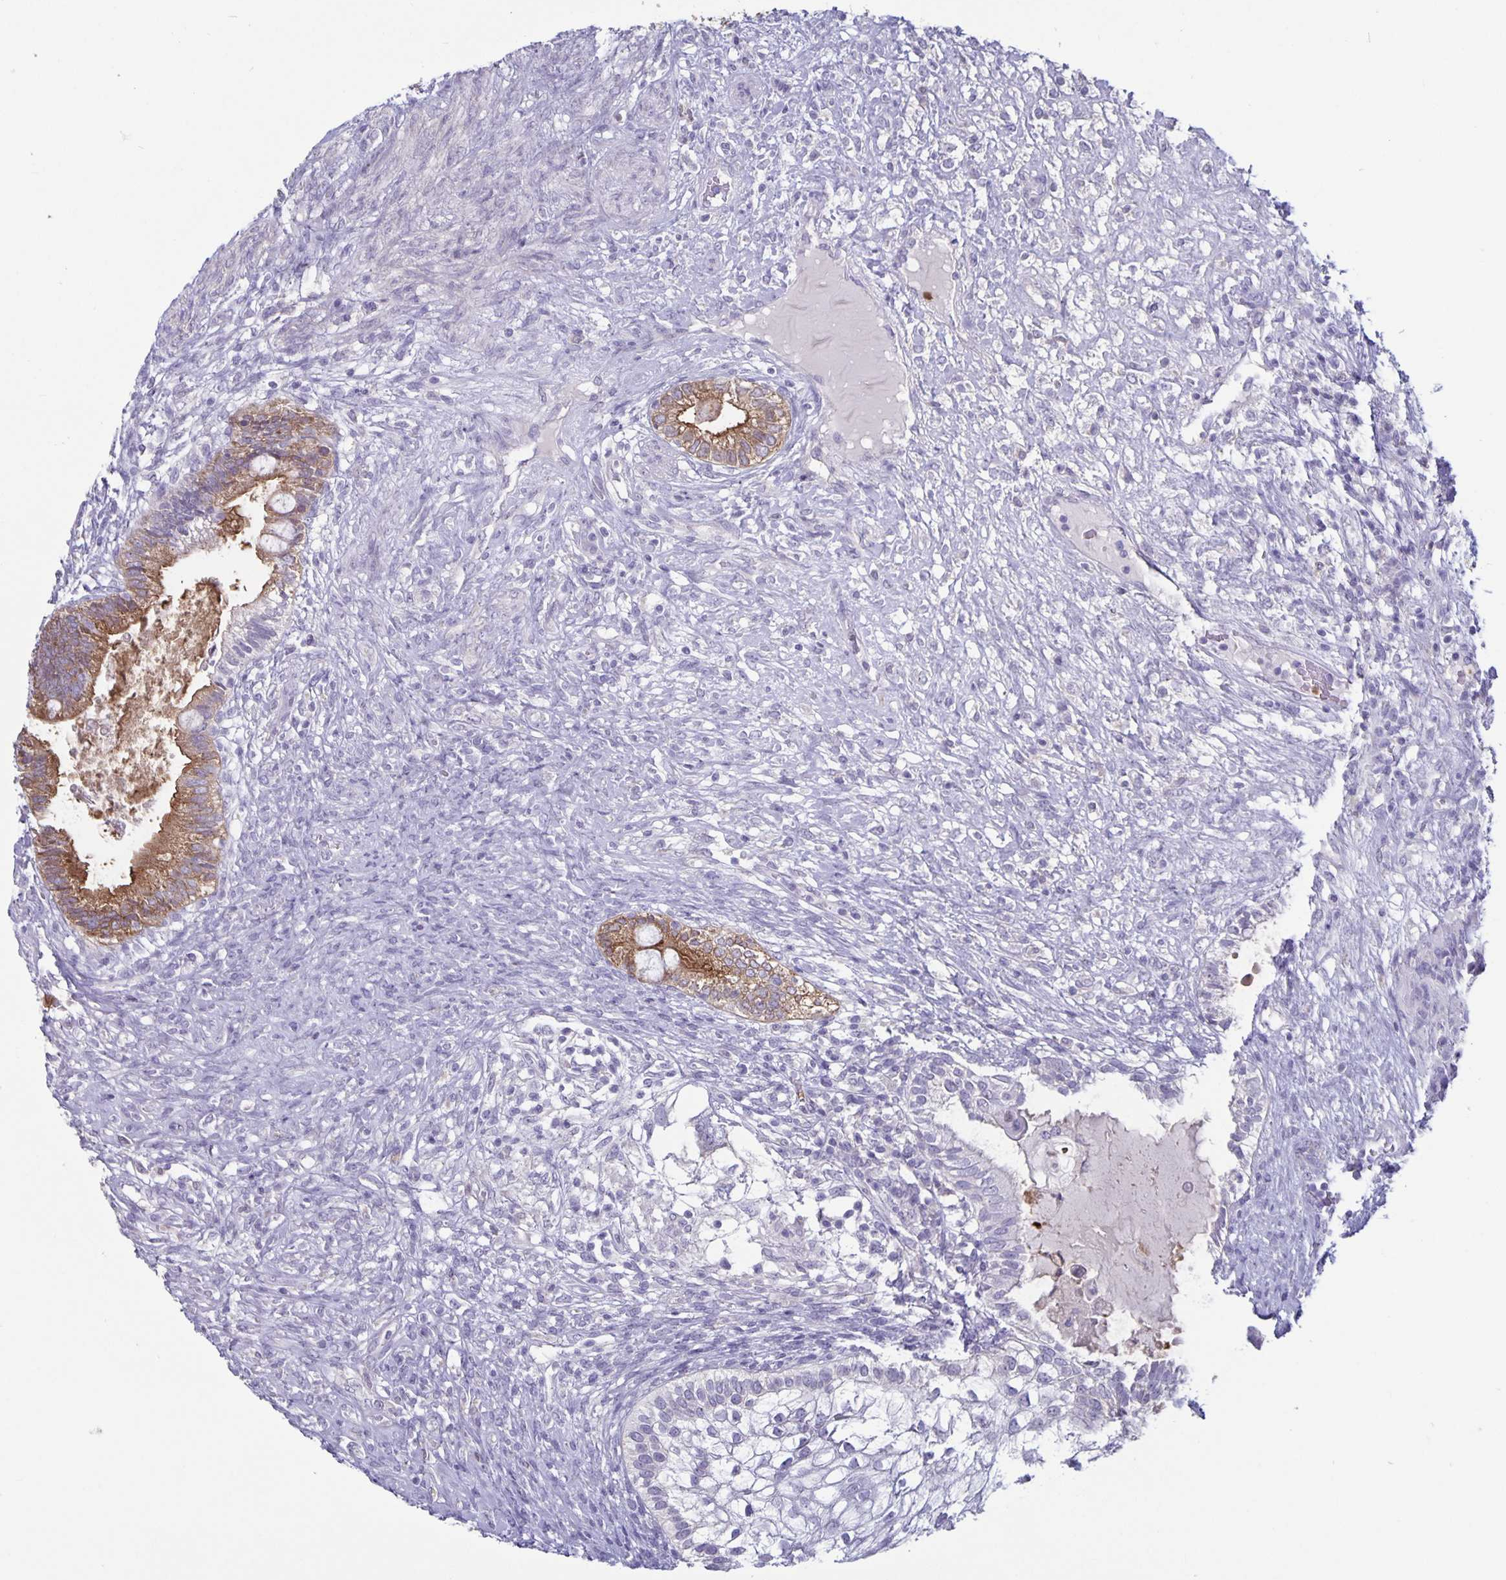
{"staining": {"intensity": "moderate", "quantity": "25%-75%", "location": "cytoplasmic/membranous"}, "tissue": "testis cancer", "cell_type": "Tumor cells", "image_type": "cancer", "snomed": [{"axis": "morphology", "description": "Seminoma, NOS"}, {"axis": "morphology", "description": "Carcinoma, Embryonal, NOS"}, {"axis": "topography", "description": "Testis"}], "caption": "Immunohistochemical staining of human testis seminoma demonstrates moderate cytoplasmic/membranous protein positivity in approximately 25%-75% of tumor cells.", "gene": "PLCB3", "patient": {"sex": "male", "age": 41}}